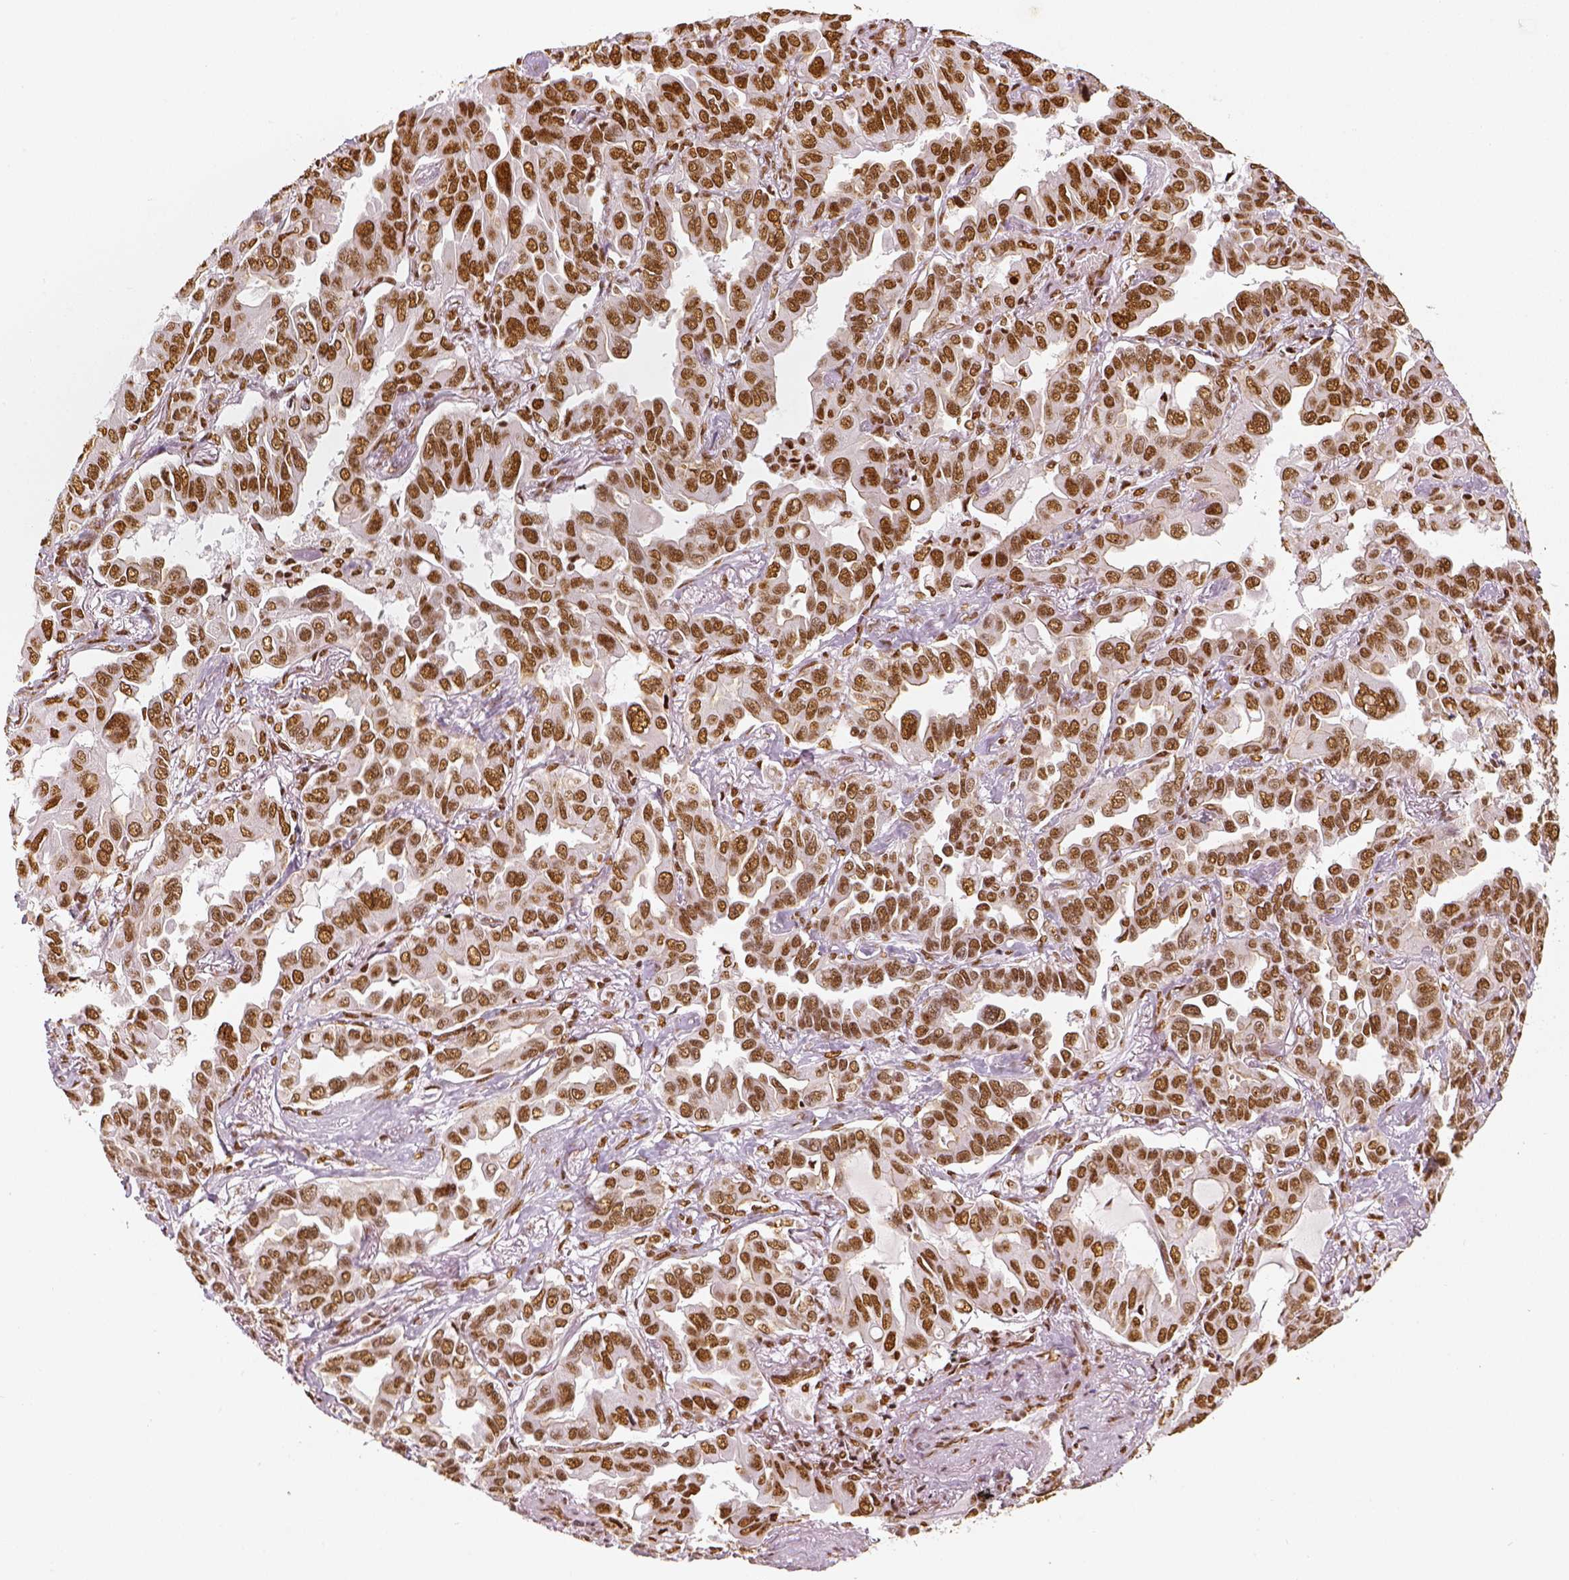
{"staining": {"intensity": "moderate", "quantity": ">75%", "location": "nuclear"}, "tissue": "lung cancer", "cell_type": "Tumor cells", "image_type": "cancer", "snomed": [{"axis": "morphology", "description": "Adenocarcinoma, NOS"}, {"axis": "topography", "description": "Lung"}], "caption": "The immunohistochemical stain labels moderate nuclear expression in tumor cells of adenocarcinoma (lung) tissue.", "gene": "KDM5B", "patient": {"sex": "male", "age": 64}}